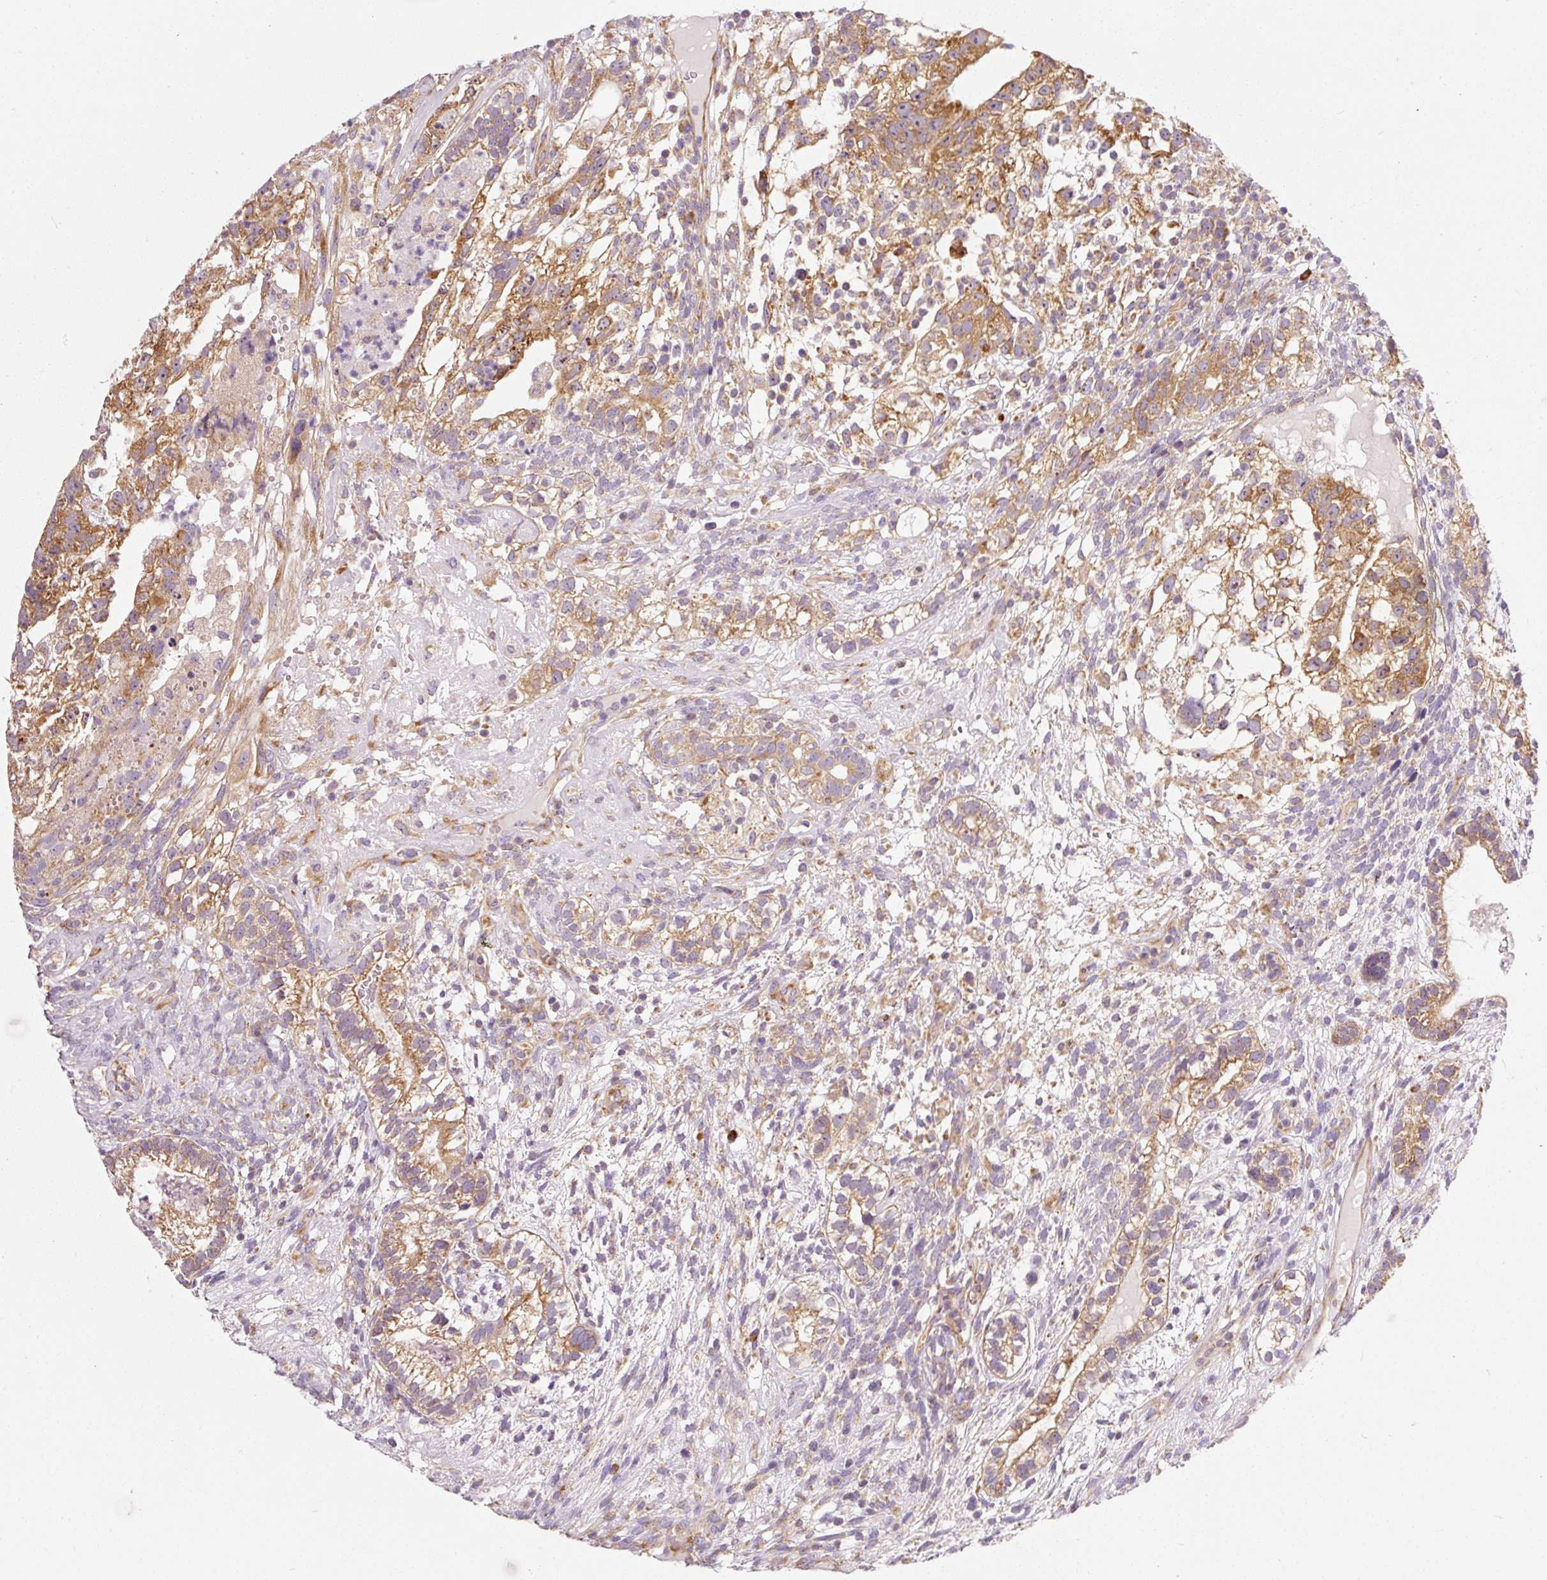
{"staining": {"intensity": "moderate", "quantity": ">75%", "location": "cytoplasmic/membranous"}, "tissue": "testis cancer", "cell_type": "Tumor cells", "image_type": "cancer", "snomed": [{"axis": "morphology", "description": "Seminoma, NOS"}, {"axis": "morphology", "description": "Carcinoma, Embryonal, NOS"}, {"axis": "topography", "description": "Testis"}], "caption": "Immunohistochemistry micrograph of neoplastic tissue: testis embryonal carcinoma stained using immunohistochemistry exhibits medium levels of moderate protein expression localized specifically in the cytoplasmic/membranous of tumor cells, appearing as a cytoplasmic/membranous brown color.", "gene": "RPL10A", "patient": {"sex": "male", "age": 41}}